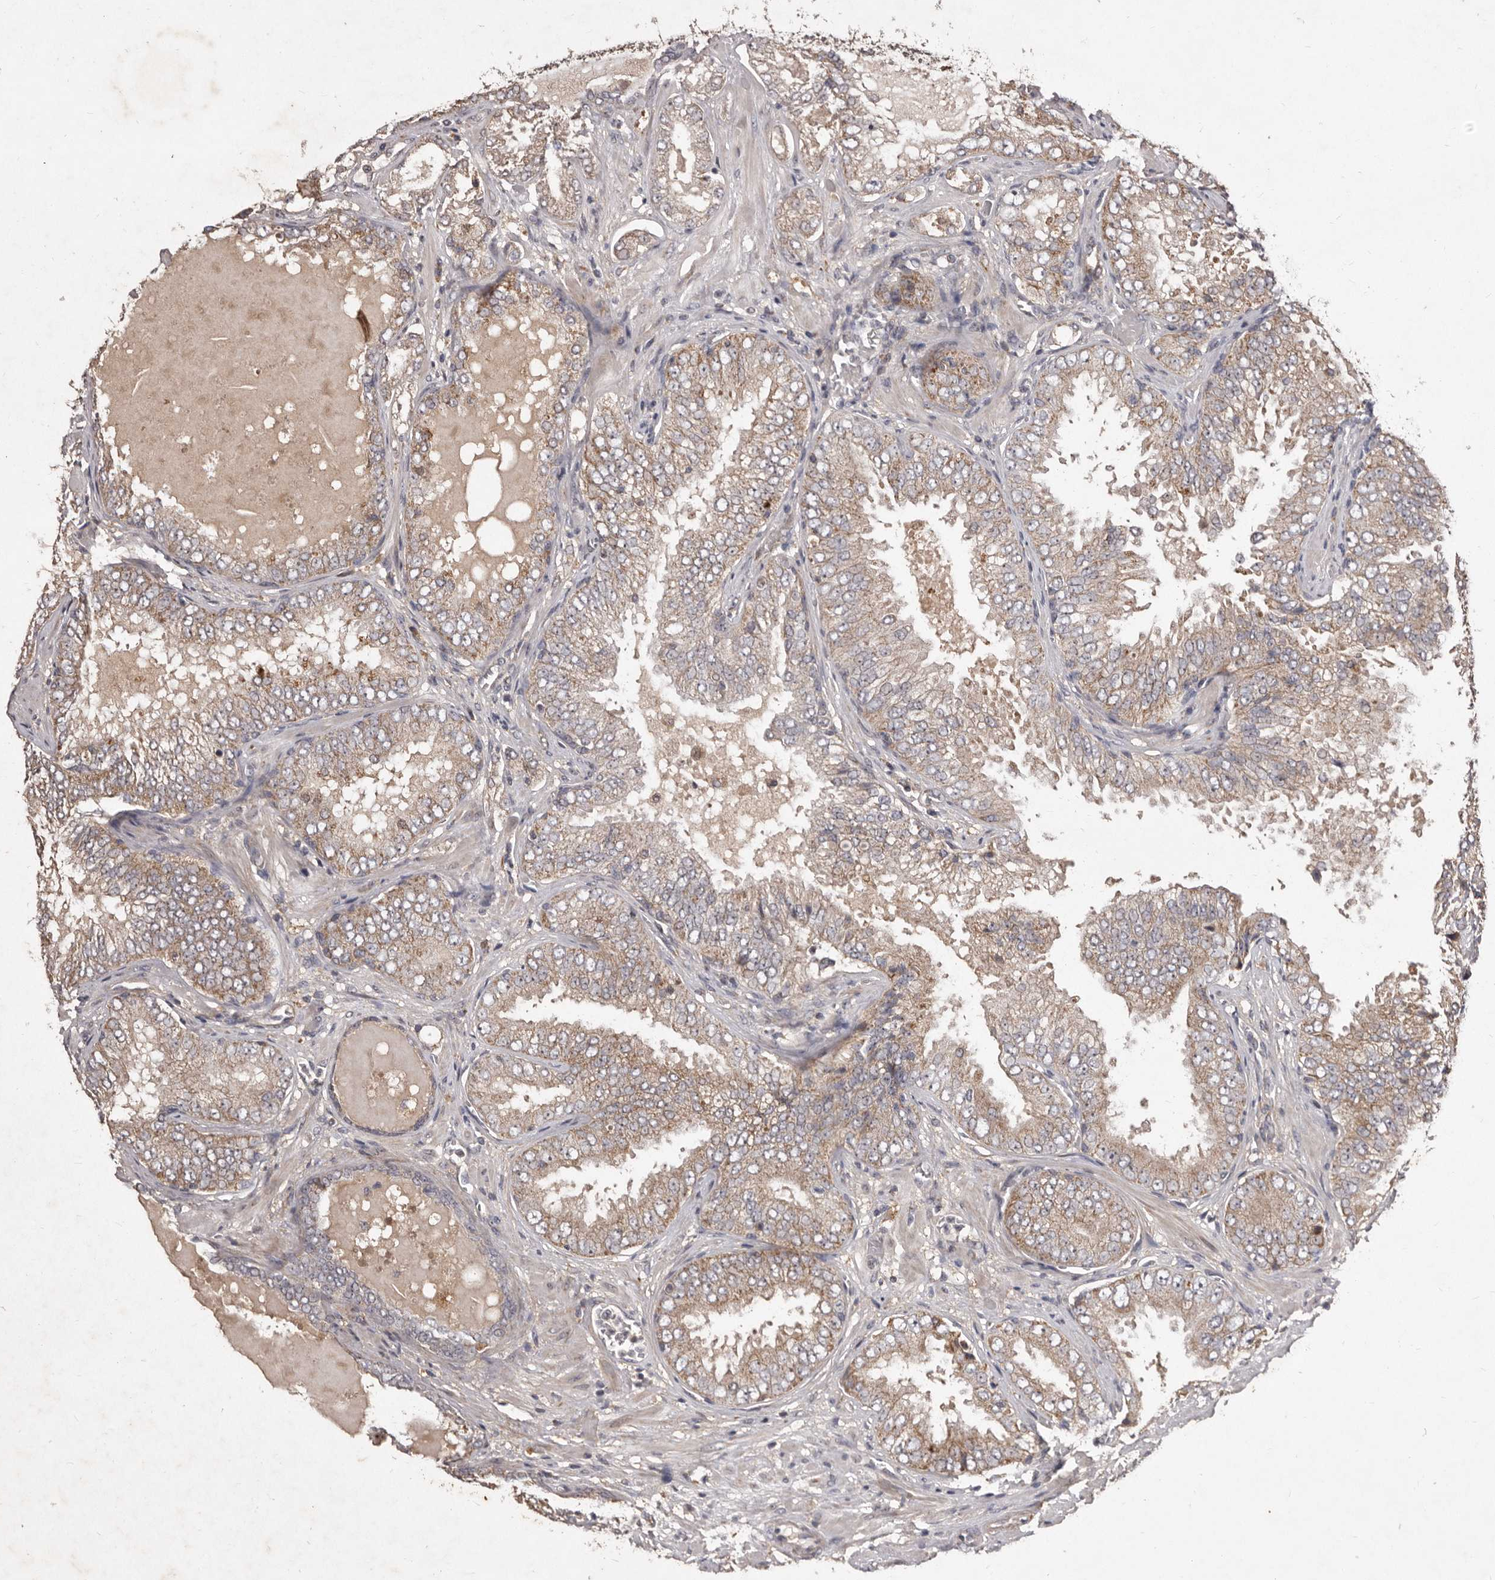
{"staining": {"intensity": "weak", "quantity": ">75%", "location": "cytoplasmic/membranous"}, "tissue": "prostate cancer", "cell_type": "Tumor cells", "image_type": "cancer", "snomed": [{"axis": "morphology", "description": "Adenocarcinoma, High grade"}, {"axis": "topography", "description": "Prostate"}], "caption": "There is low levels of weak cytoplasmic/membranous staining in tumor cells of prostate cancer (adenocarcinoma (high-grade)), as demonstrated by immunohistochemical staining (brown color).", "gene": "FLAD1", "patient": {"sex": "male", "age": 58}}